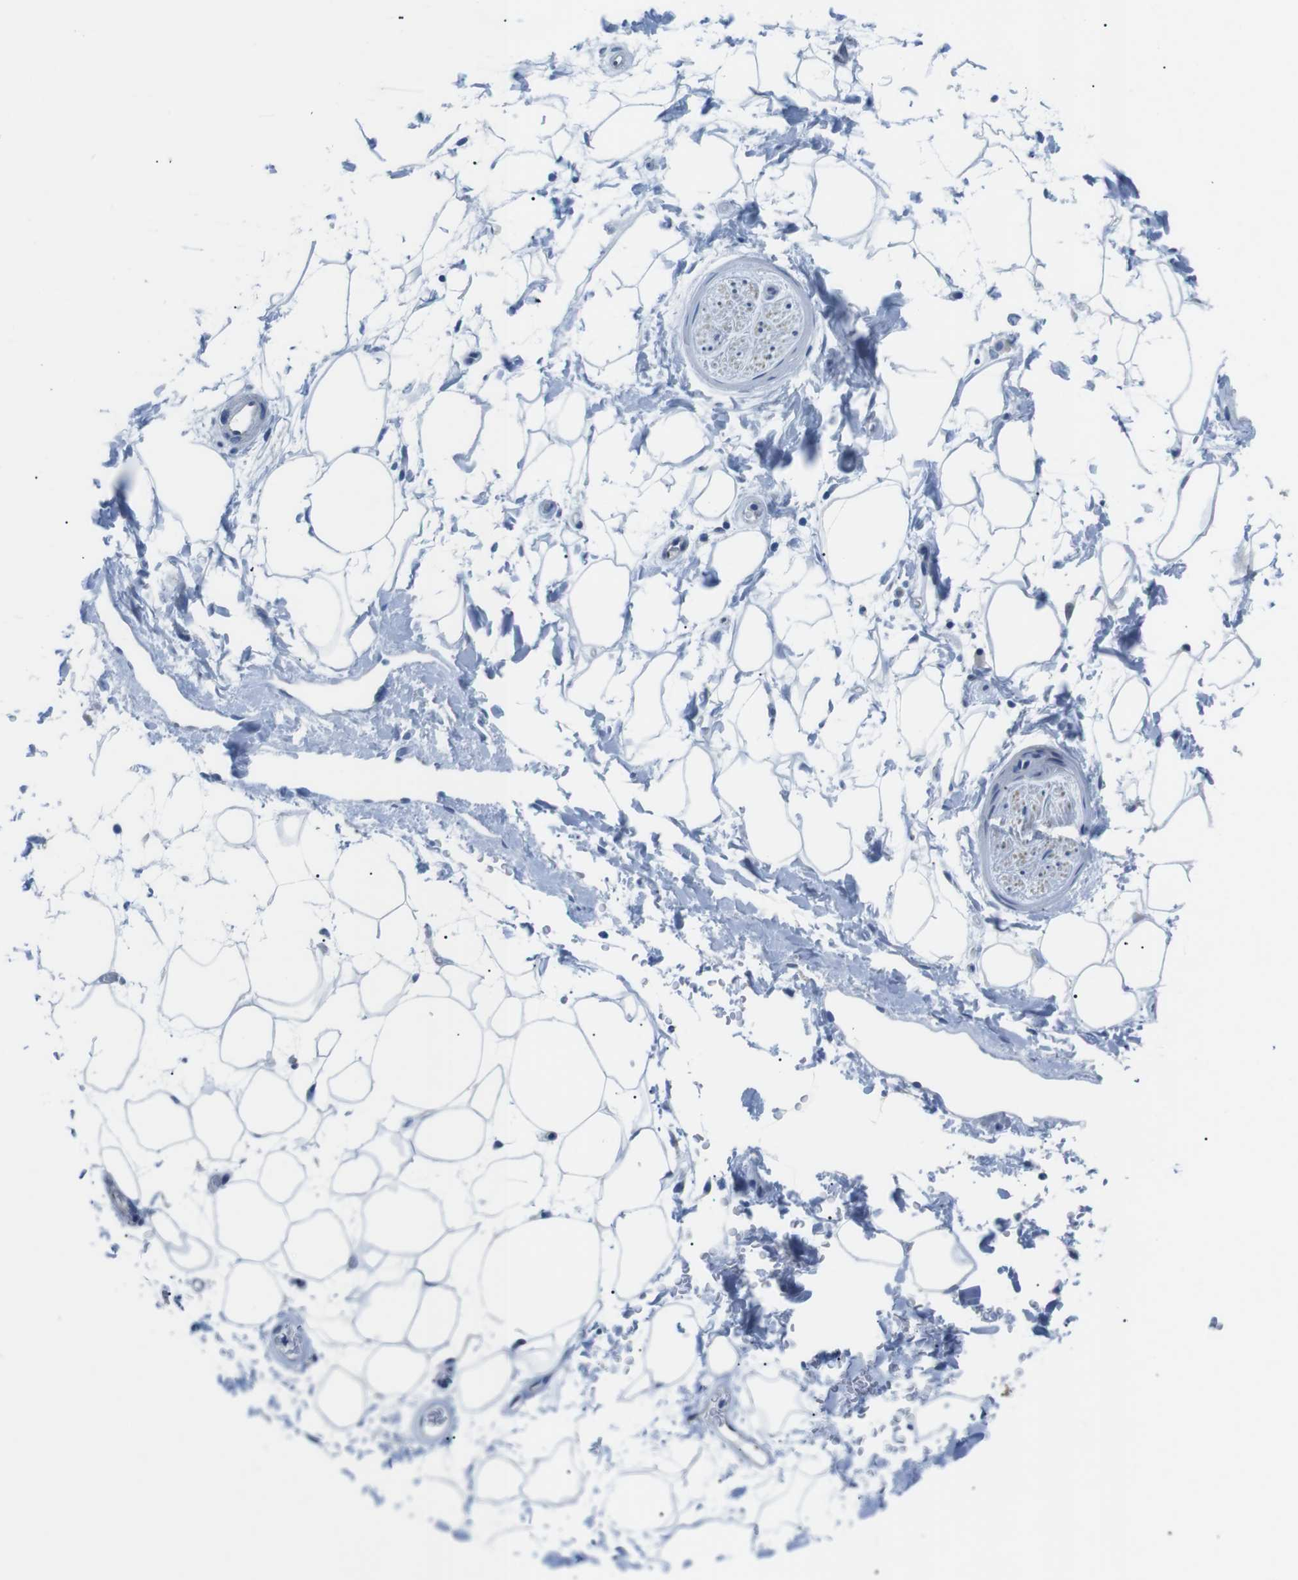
{"staining": {"intensity": "negative", "quantity": "none", "location": "none"}, "tissue": "adipose tissue", "cell_type": "Adipocytes", "image_type": "normal", "snomed": [{"axis": "morphology", "description": "Normal tissue, NOS"}, {"axis": "topography", "description": "Soft tissue"}], "caption": "A high-resolution photomicrograph shows immunohistochemistry (IHC) staining of normal adipose tissue, which displays no significant staining in adipocytes.", "gene": "MUC2", "patient": {"sex": "male", "age": 72}}